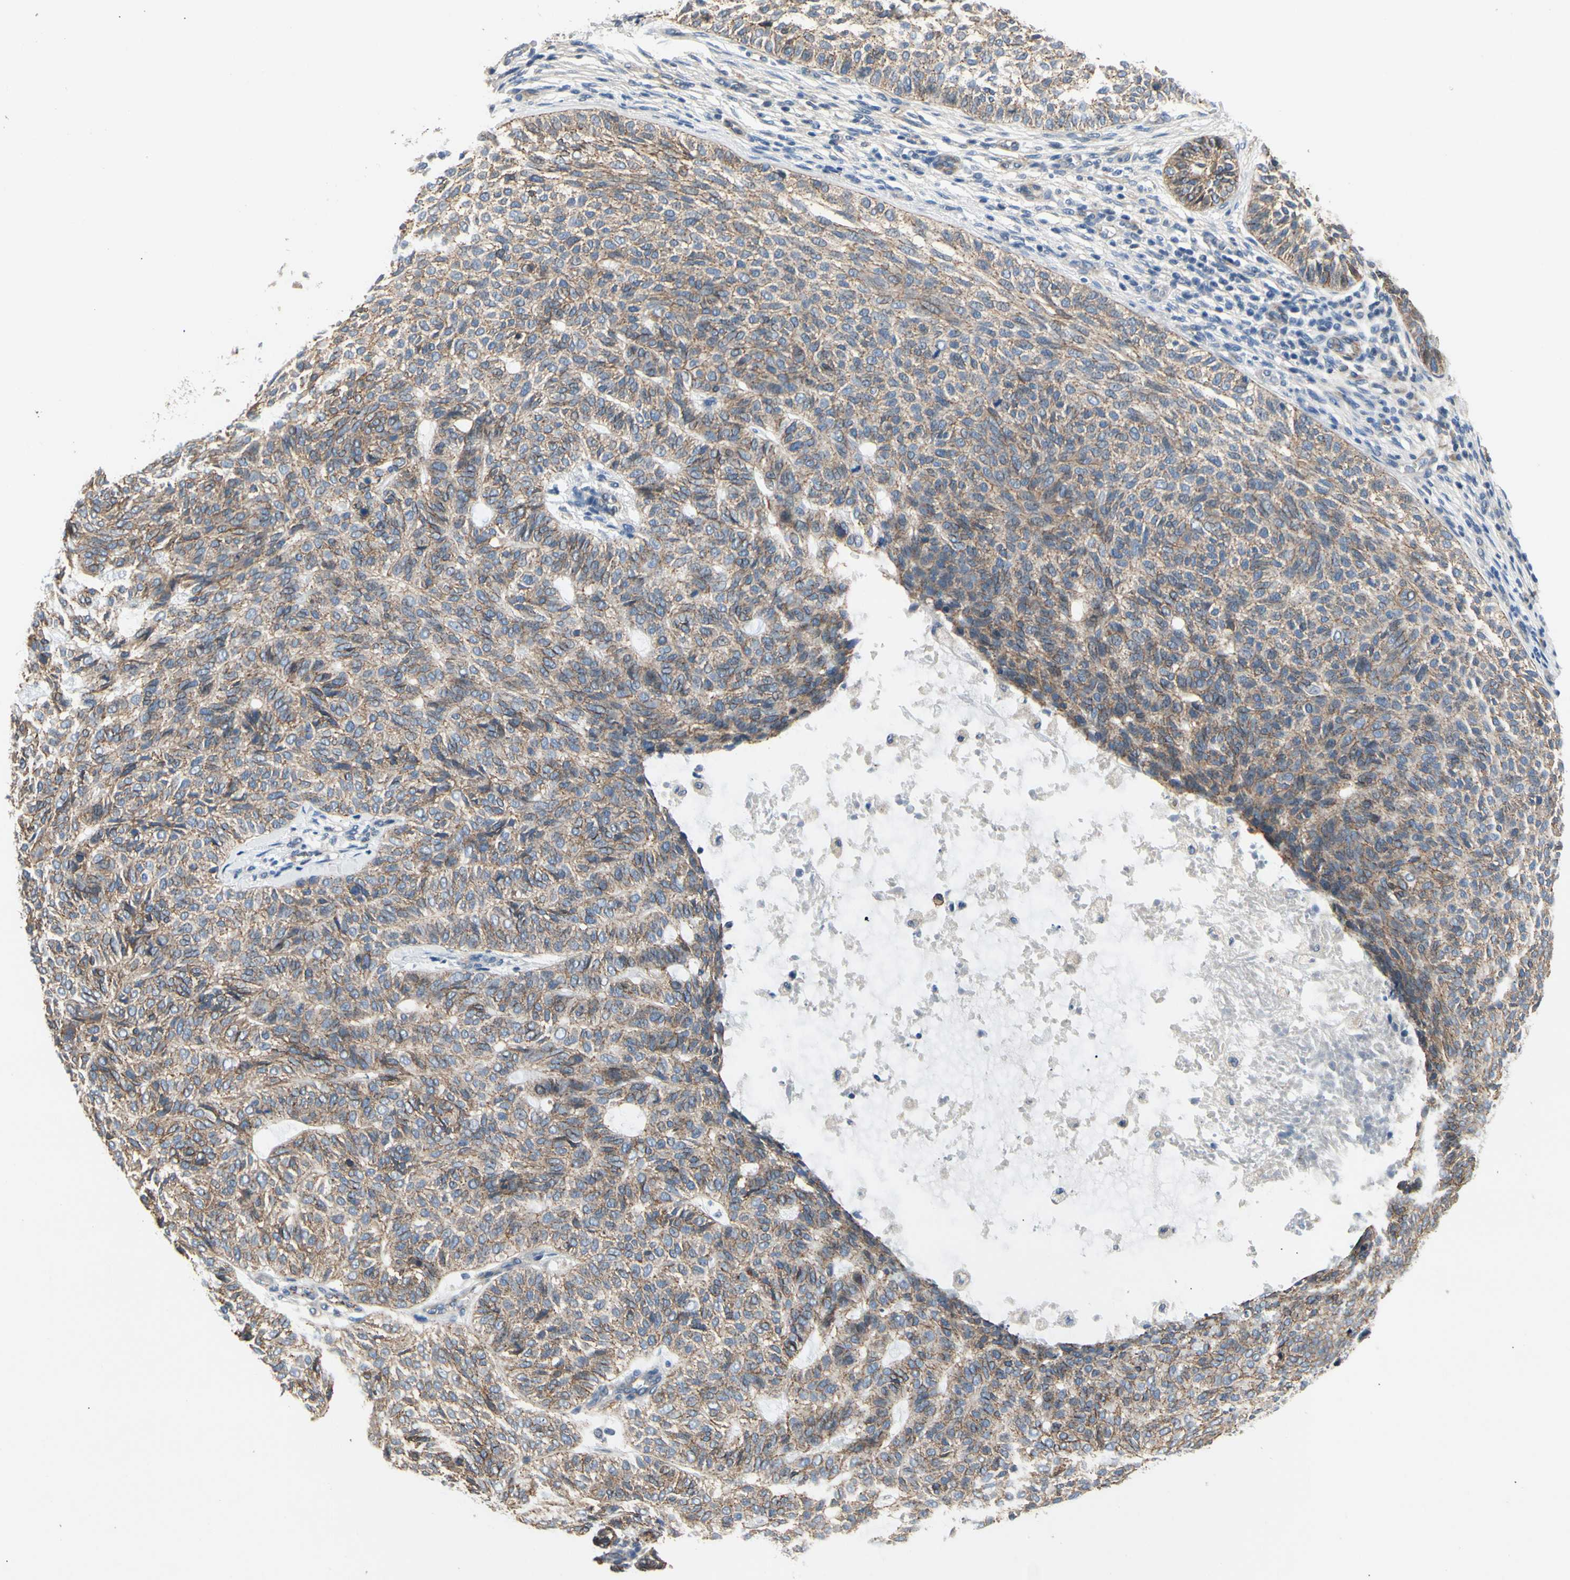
{"staining": {"intensity": "moderate", "quantity": "25%-75%", "location": "cytoplasmic/membranous"}, "tissue": "skin cancer", "cell_type": "Tumor cells", "image_type": "cancer", "snomed": [{"axis": "morphology", "description": "Basal cell carcinoma"}, {"axis": "topography", "description": "Skin"}], "caption": "Approximately 25%-75% of tumor cells in human basal cell carcinoma (skin) demonstrate moderate cytoplasmic/membranous protein positivity as visualized by brown immunohistochemical staining.", "gene": "LGR6", "patient": {"sex": "male", "age": 87}}